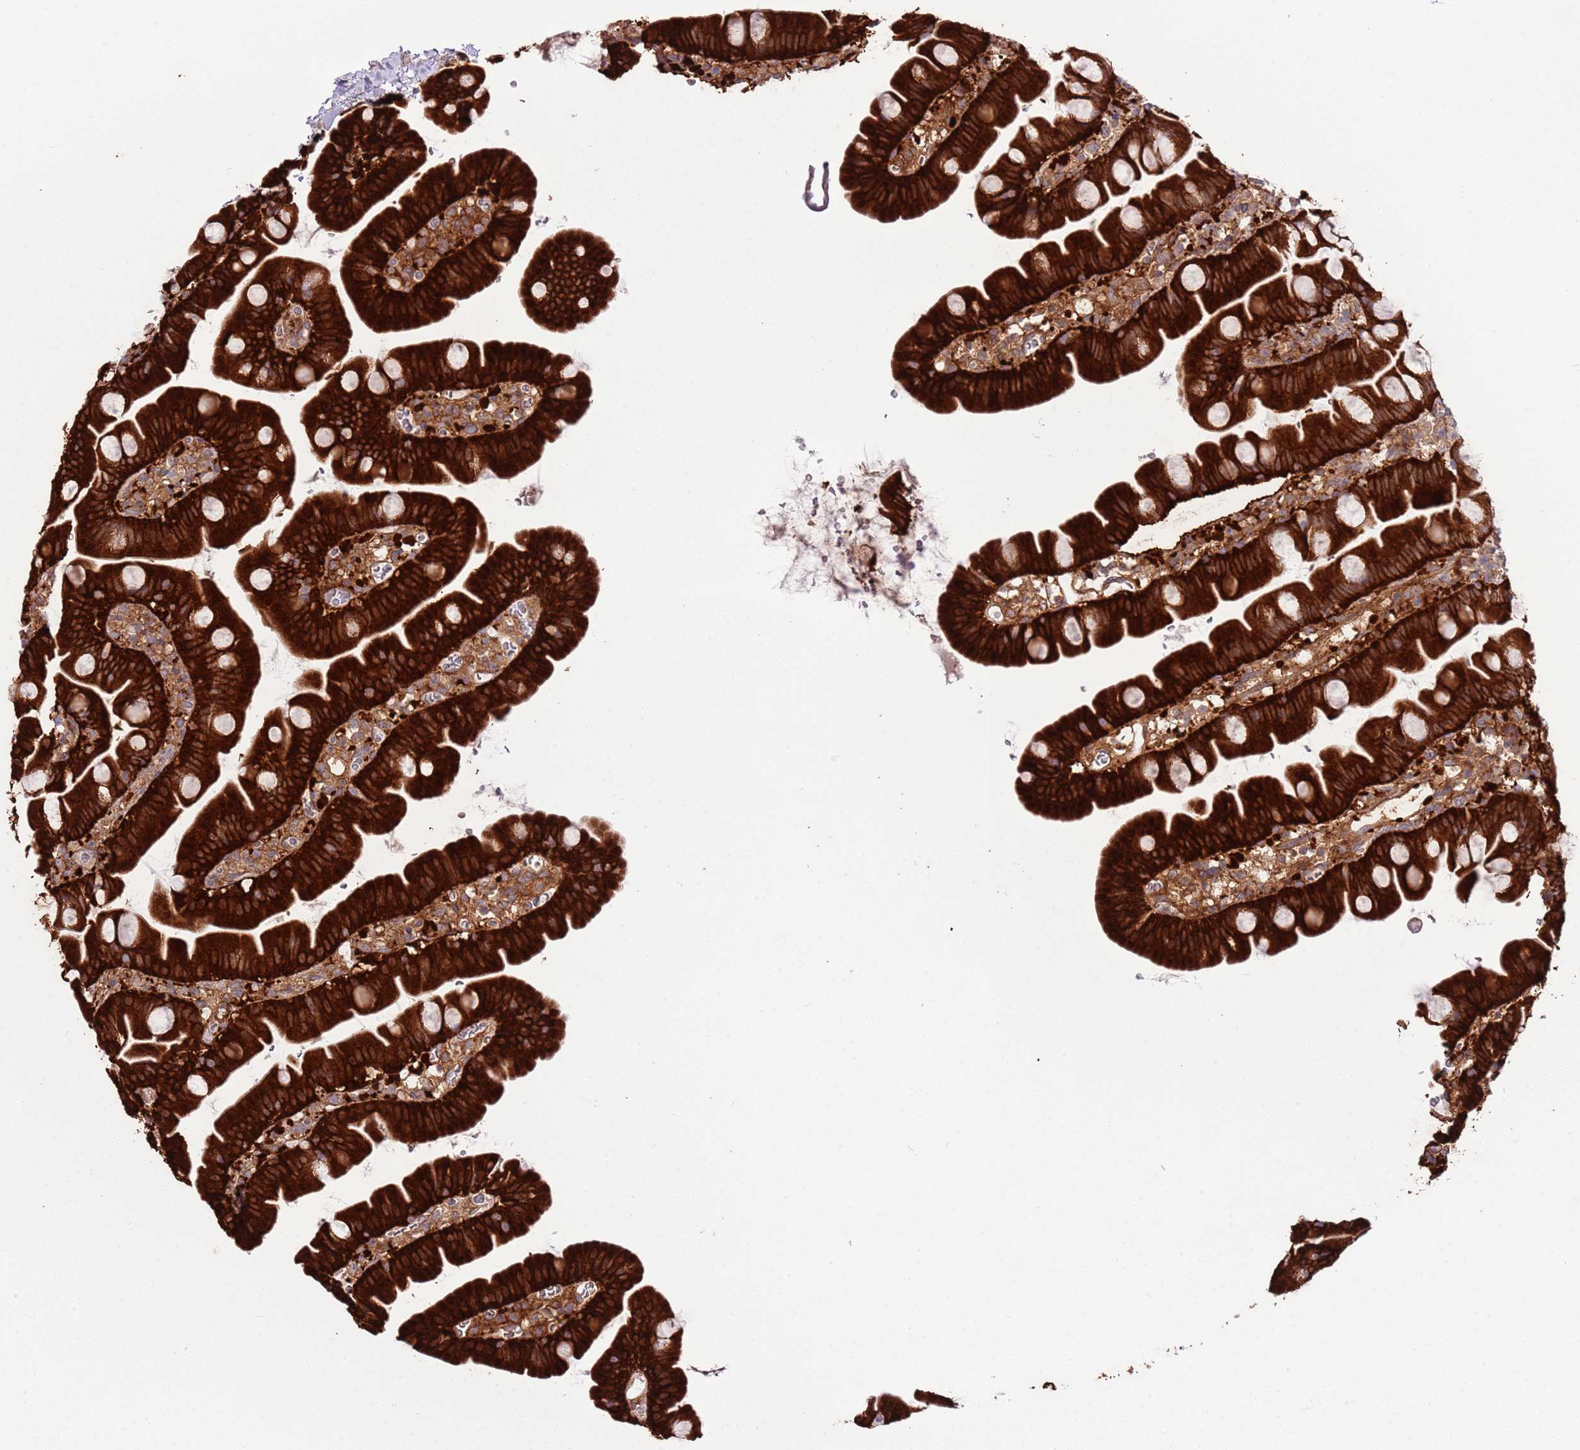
{"staining": {"intensity": "strong", "quantity": ">75%", "location": "cytoplasmic/membranous"}, "tissue": "small intestine", "cell_type": "Glandular cells", "image_type": "normal", "snomed": [{"axis": "morphology", "description": "Normal tissue, NOS"}, {"axis": "topography", "description": "Small intestine"}], "caption": "High-power microscopy captured an IHC histopathology image of benign small intestine, revealing strong cytoplasmic/membranous expression in approximately >75% of glandular cells. Ihc stains the protein in brown and the nuclei are stained blue.", "gene": "LPIN2", "patient": {"sex": "female", "age": 68}}